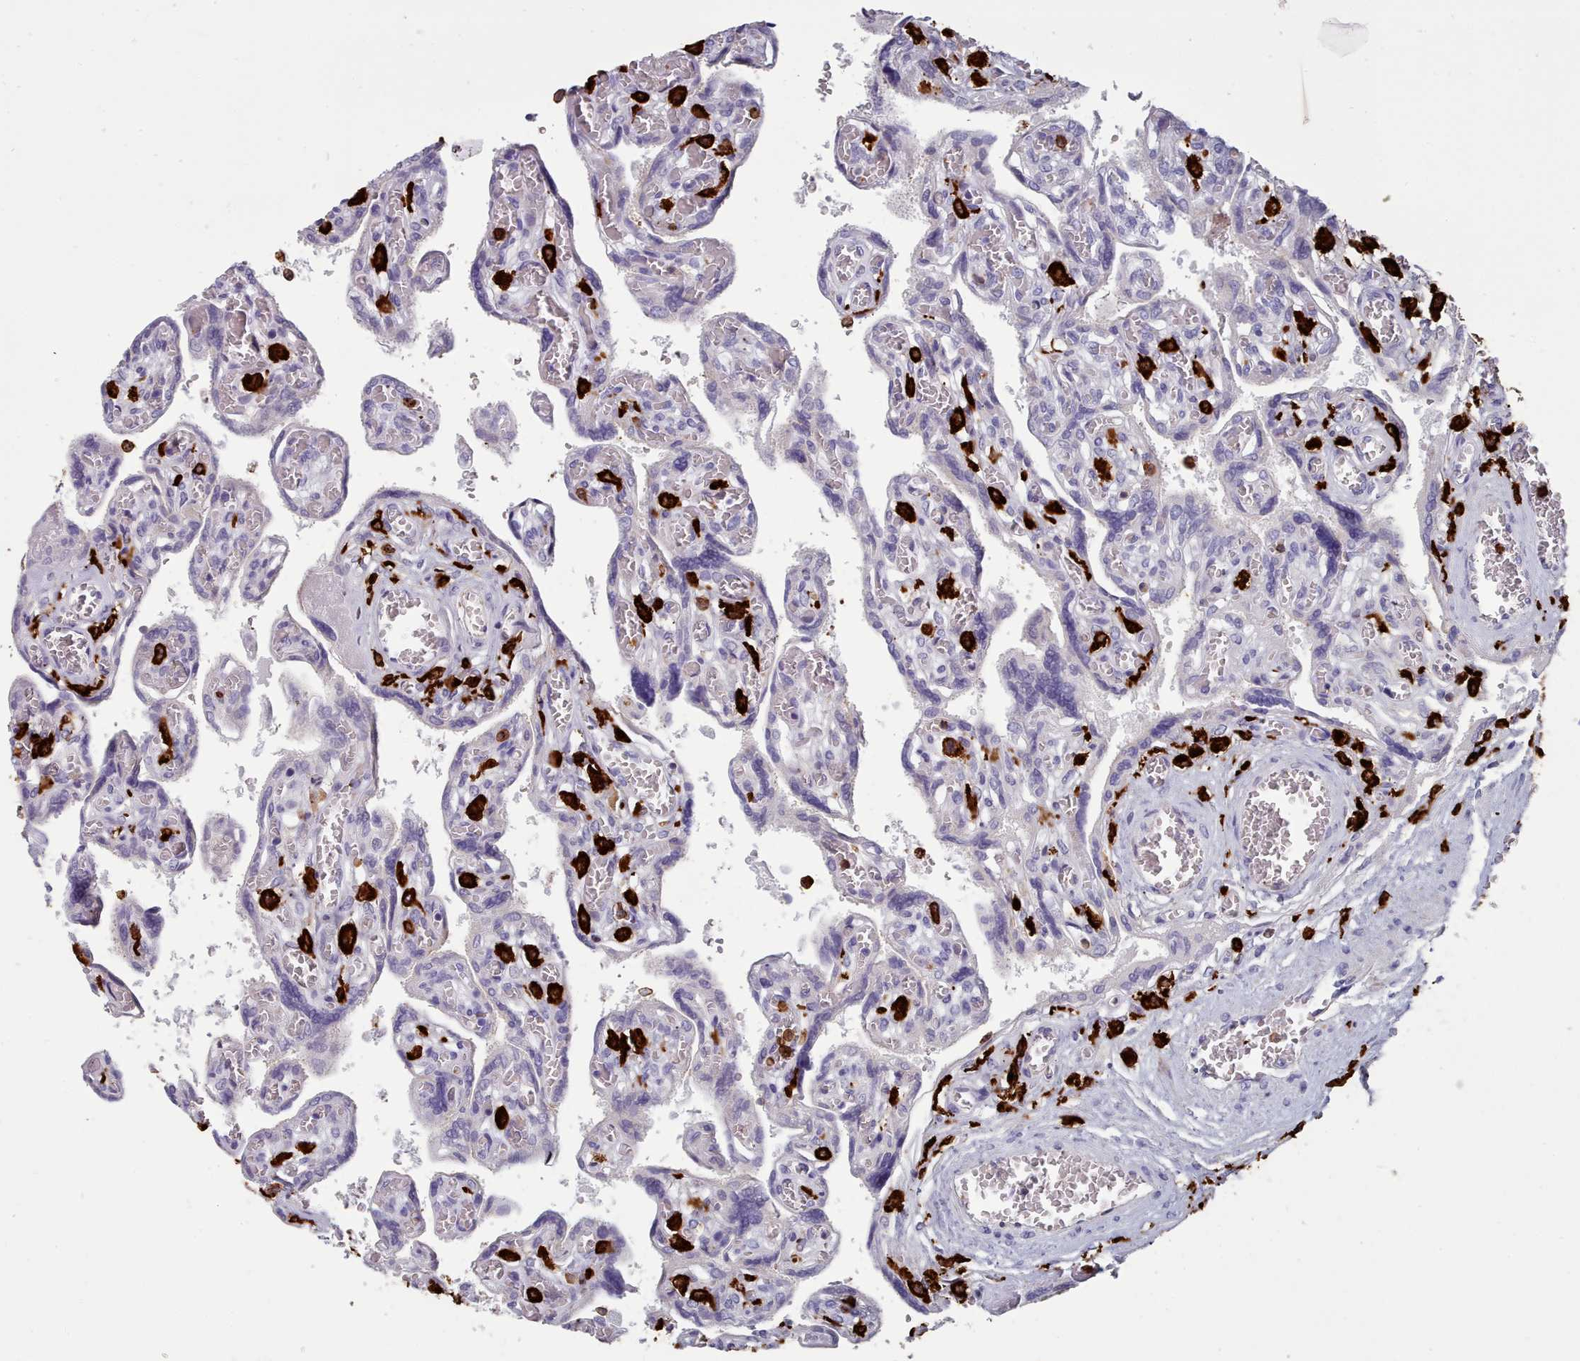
{"staining": {"intensity": "negative", "quantity": "none", "location": "none"}, "tissue": "placenta", "cell_type": "Trophoblastic cells", "image_type": "normal", "snomed": [{"axis": "morphology", "description": "Normal tissue, NOS"}, {"axis": "topography", "description": "Placenta"}], "caption": "This image is of normal placenta stained with immunohistochemistry (IHC) to label a protein in brown with the nuclei are counter-stained blue. There is no expression in trophoblastic cells.", "gene": "AIF1", "patient": {"sex": "female", "age": 39}}